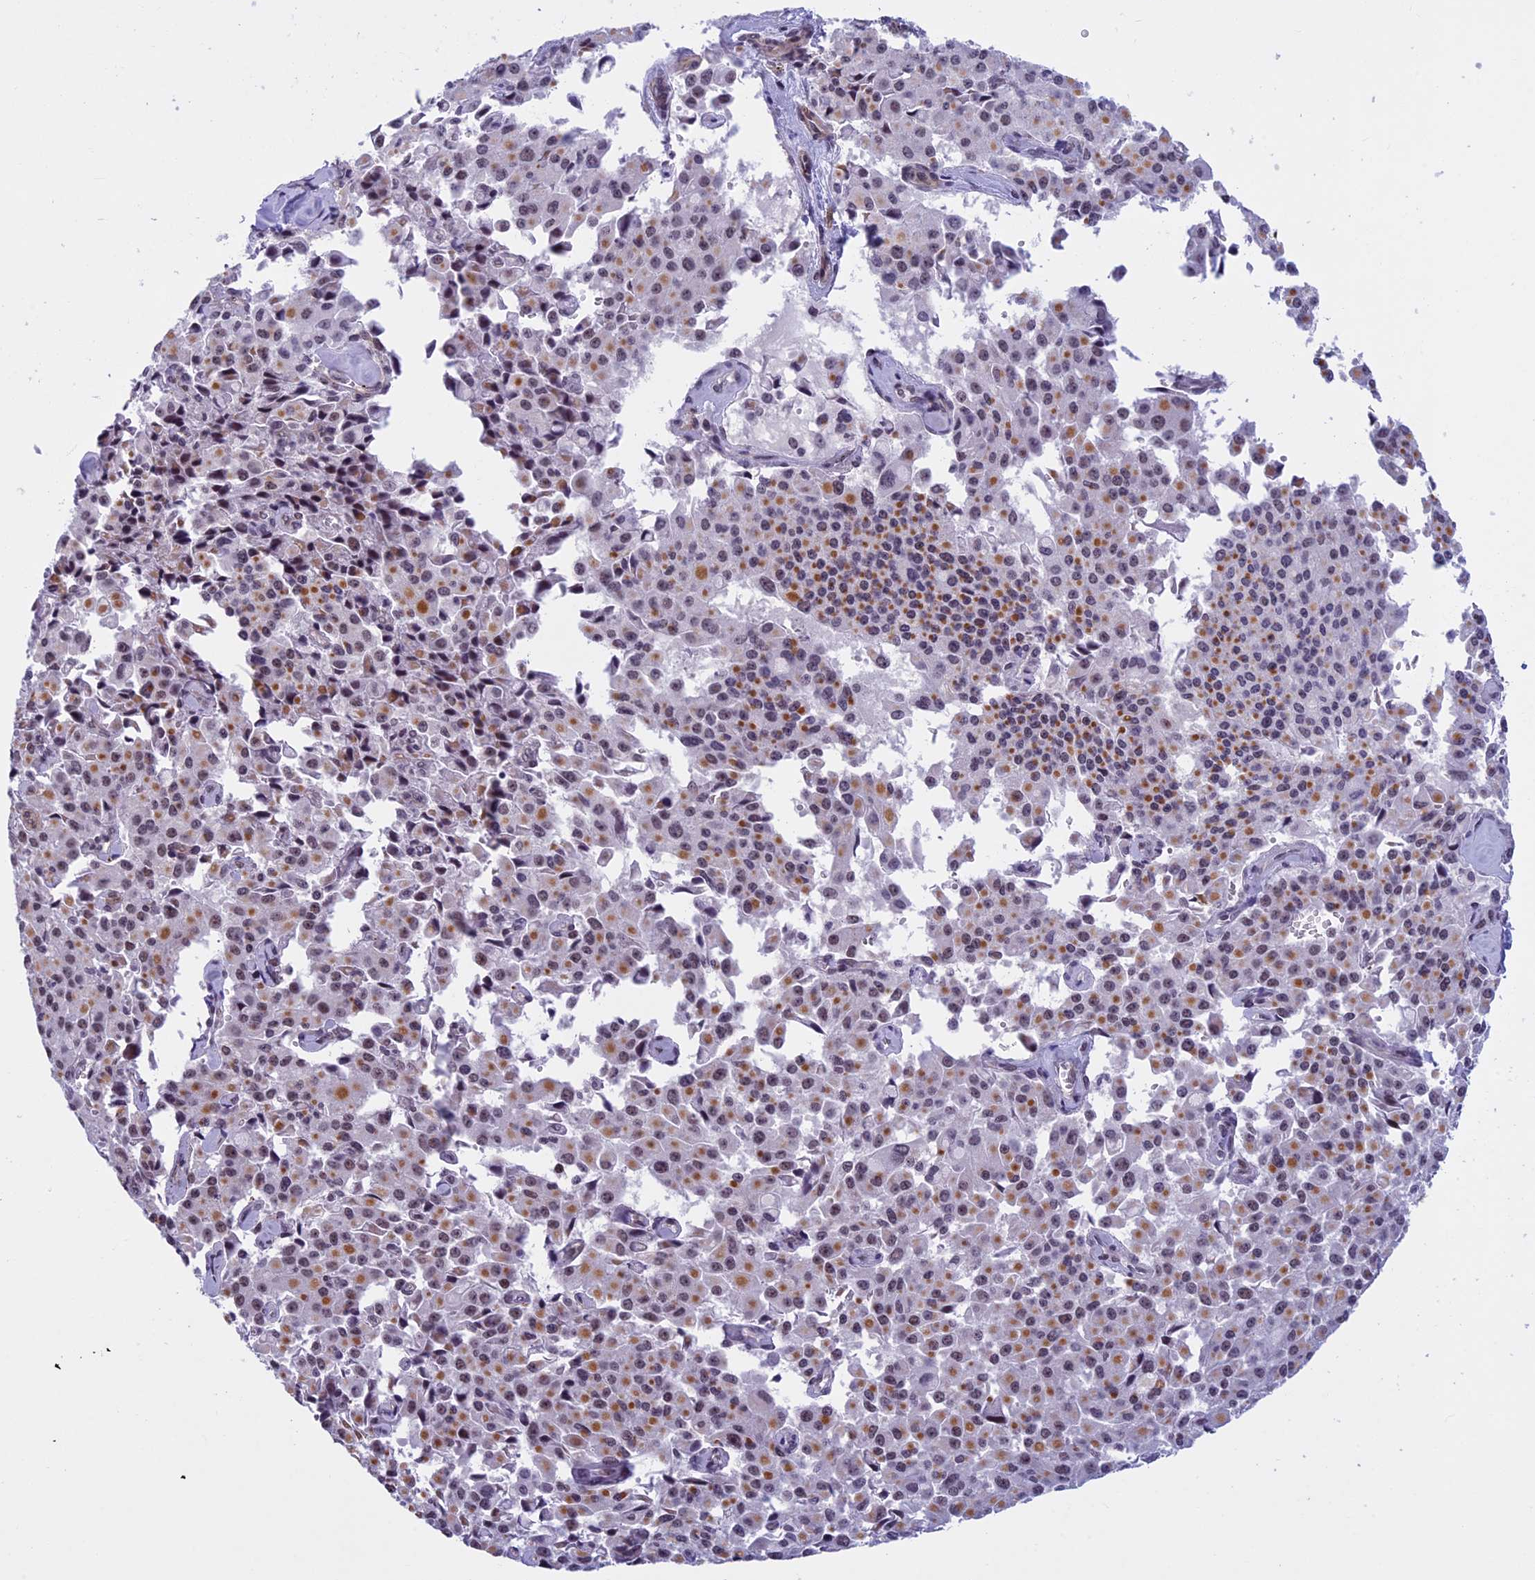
{"staining": {"intensity": "moderate", "quantity": "25%-75%", "location": "cytoplasmic/membranous,nuclear"}, "tissue": "pancreatic cancer", "cell_type": "Tumor cells", "image_type": "cancer", "snomed": [{"axis": "morphology", "description": "Adenocarcinoma, NOS"}, {"axis": "topography", "description": "Pancreas"}], "caption": "Immunohistochemical staining of pancreatic cancer (adenocarcinoma) reveals medium levels of moderate cytoplasmic/membranous and nuclear protein expression in about 25%-75% of tumor cells.", "gene": "NIPBL", "patient": {"sex": "male", "age": 65}}